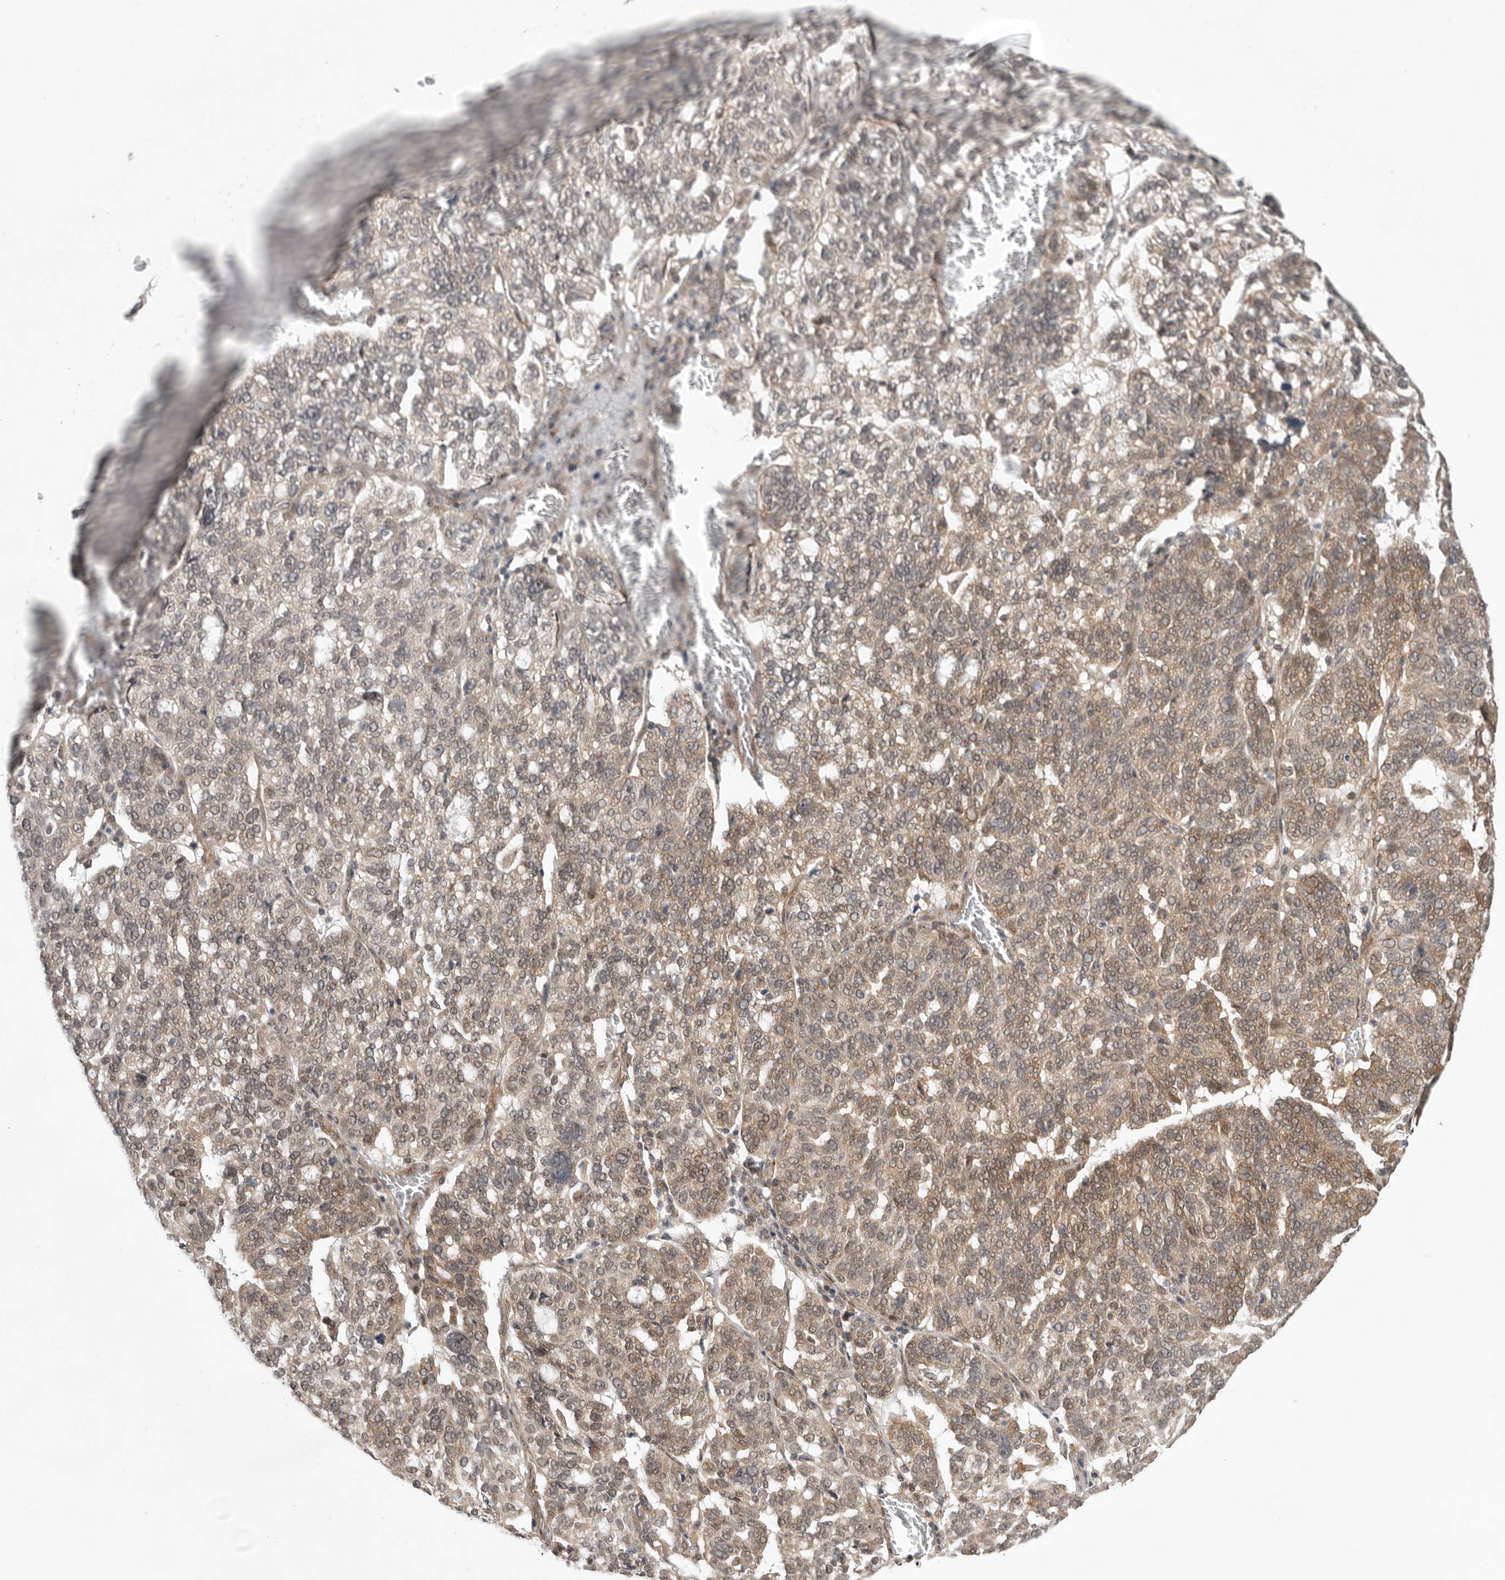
{"staining": {"intensity": "weak", "quantity": ">75%", "location": "cytoplasmic/membranous"}, "tissue": "ovarian cancer", "cell_type": "Tumor cells", "image_type": "cancer", "snomed": [{"axis": "morphology", "description": "Cystadenocarcinoma, serous, NOS"}, {"axis": "topography", "description": "Ovary"}], "caption": "Protein expression analysis of ovarian serous cystadenocarcinoma reveals weak cytoplasmic/membranous expression in approximately >75% of tumor cells.", "gene": "VPS50", "patient": {"sex": "female", "age": 59}}